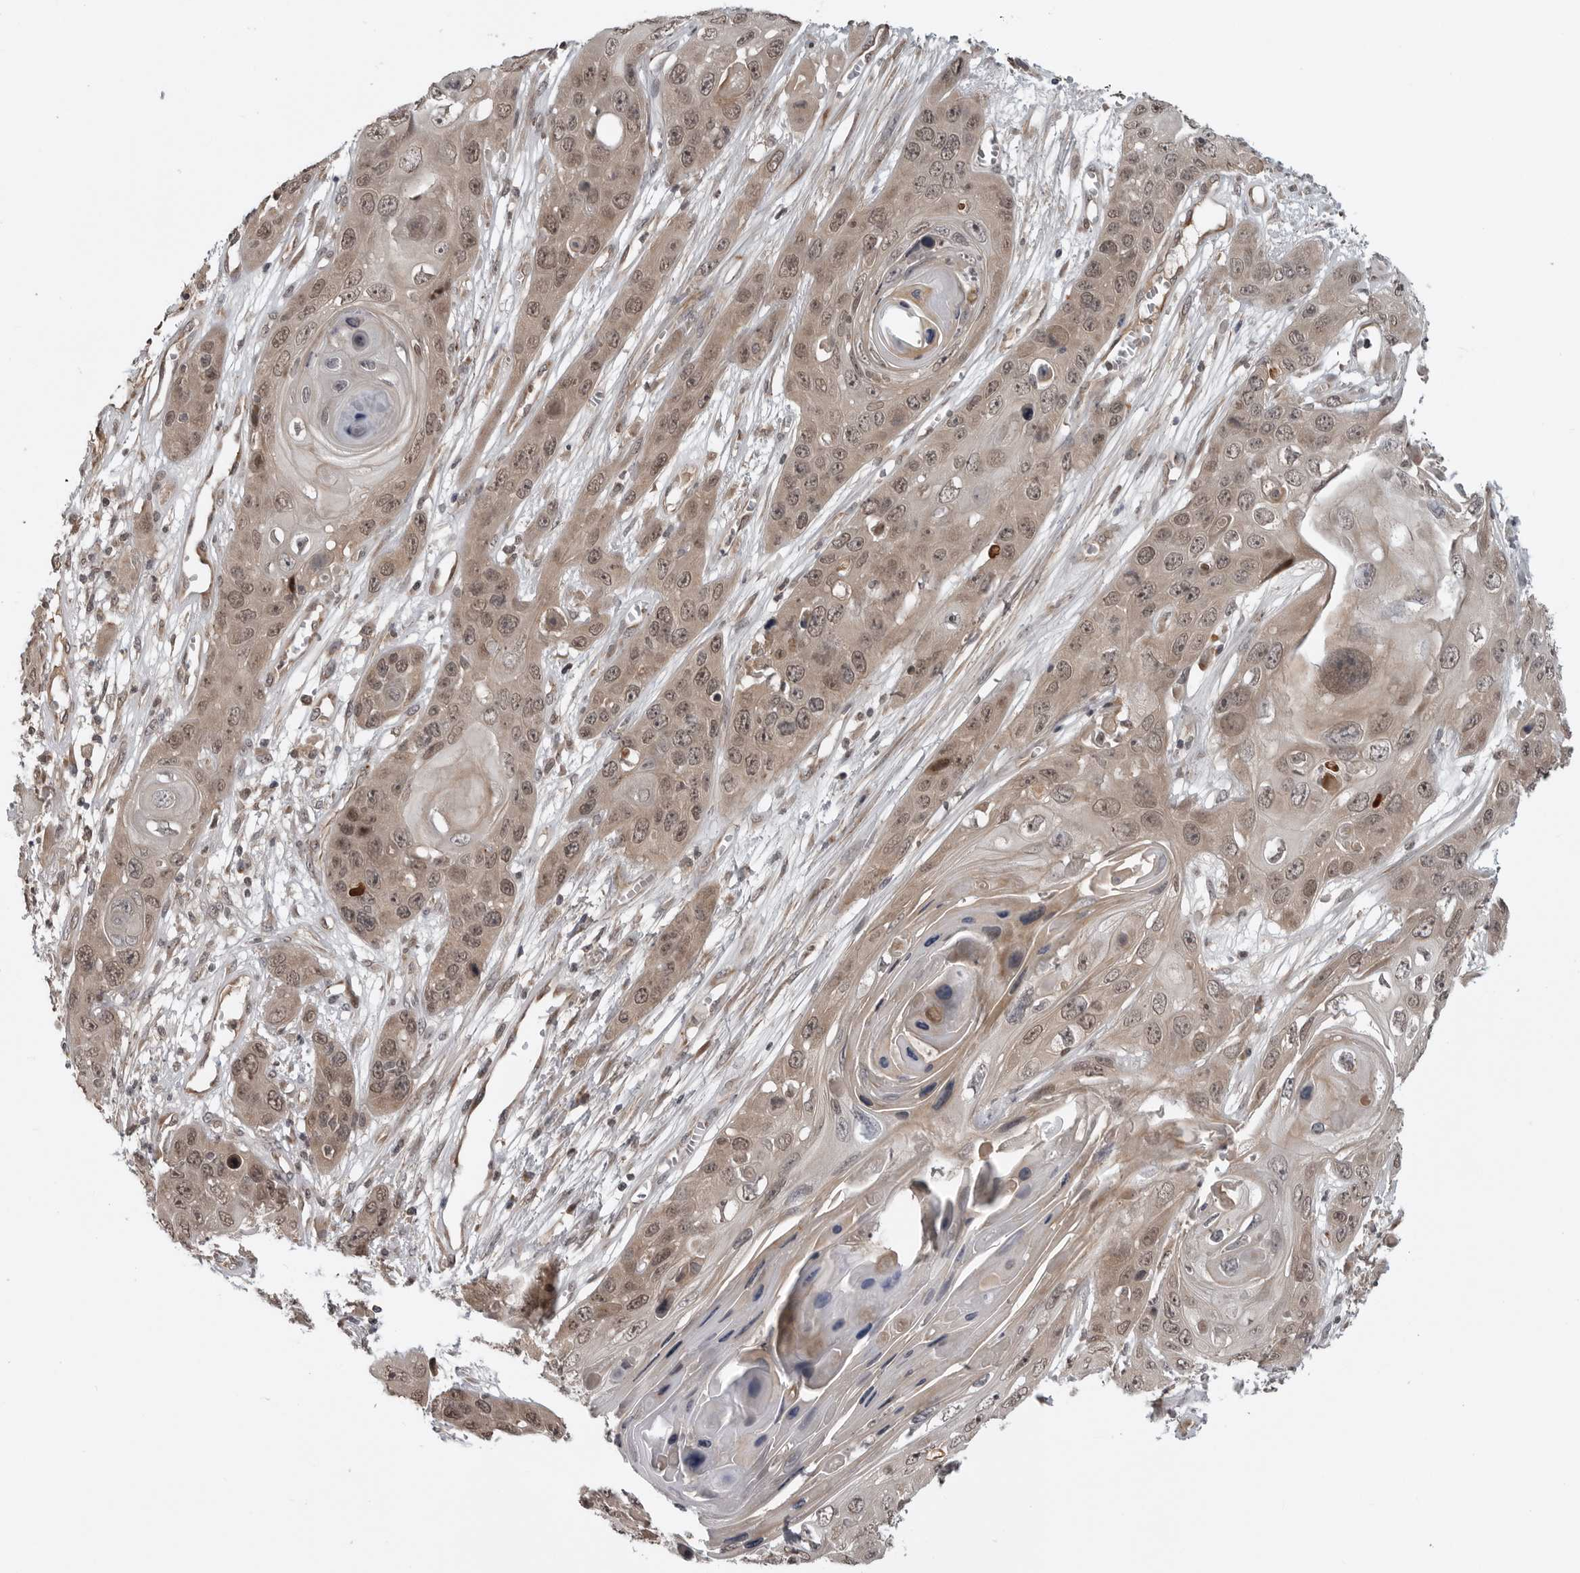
{"staining": {"intensity": "moderate", "quantity": ">75%", "location": "cytoplasmic/membranous,nuclear"}, "tissue": "skin cancer", "cell_type": "Tumor cells", "image_type": "cancer", "snomed": [{"axis": "morphology", "description": "Squamous cell carcinoma, NOS"}, {"axis": "topography", "description": "Skin"}], "caption": "Approximately >75% of tumor cells in human skin cancer display moderate cytoplasmic/membranous and nuclear protein staining as visualized by brown immunohistochemical staining.", "gene": "FAAP100", "patient": {"sex": "male", "age": 55}}